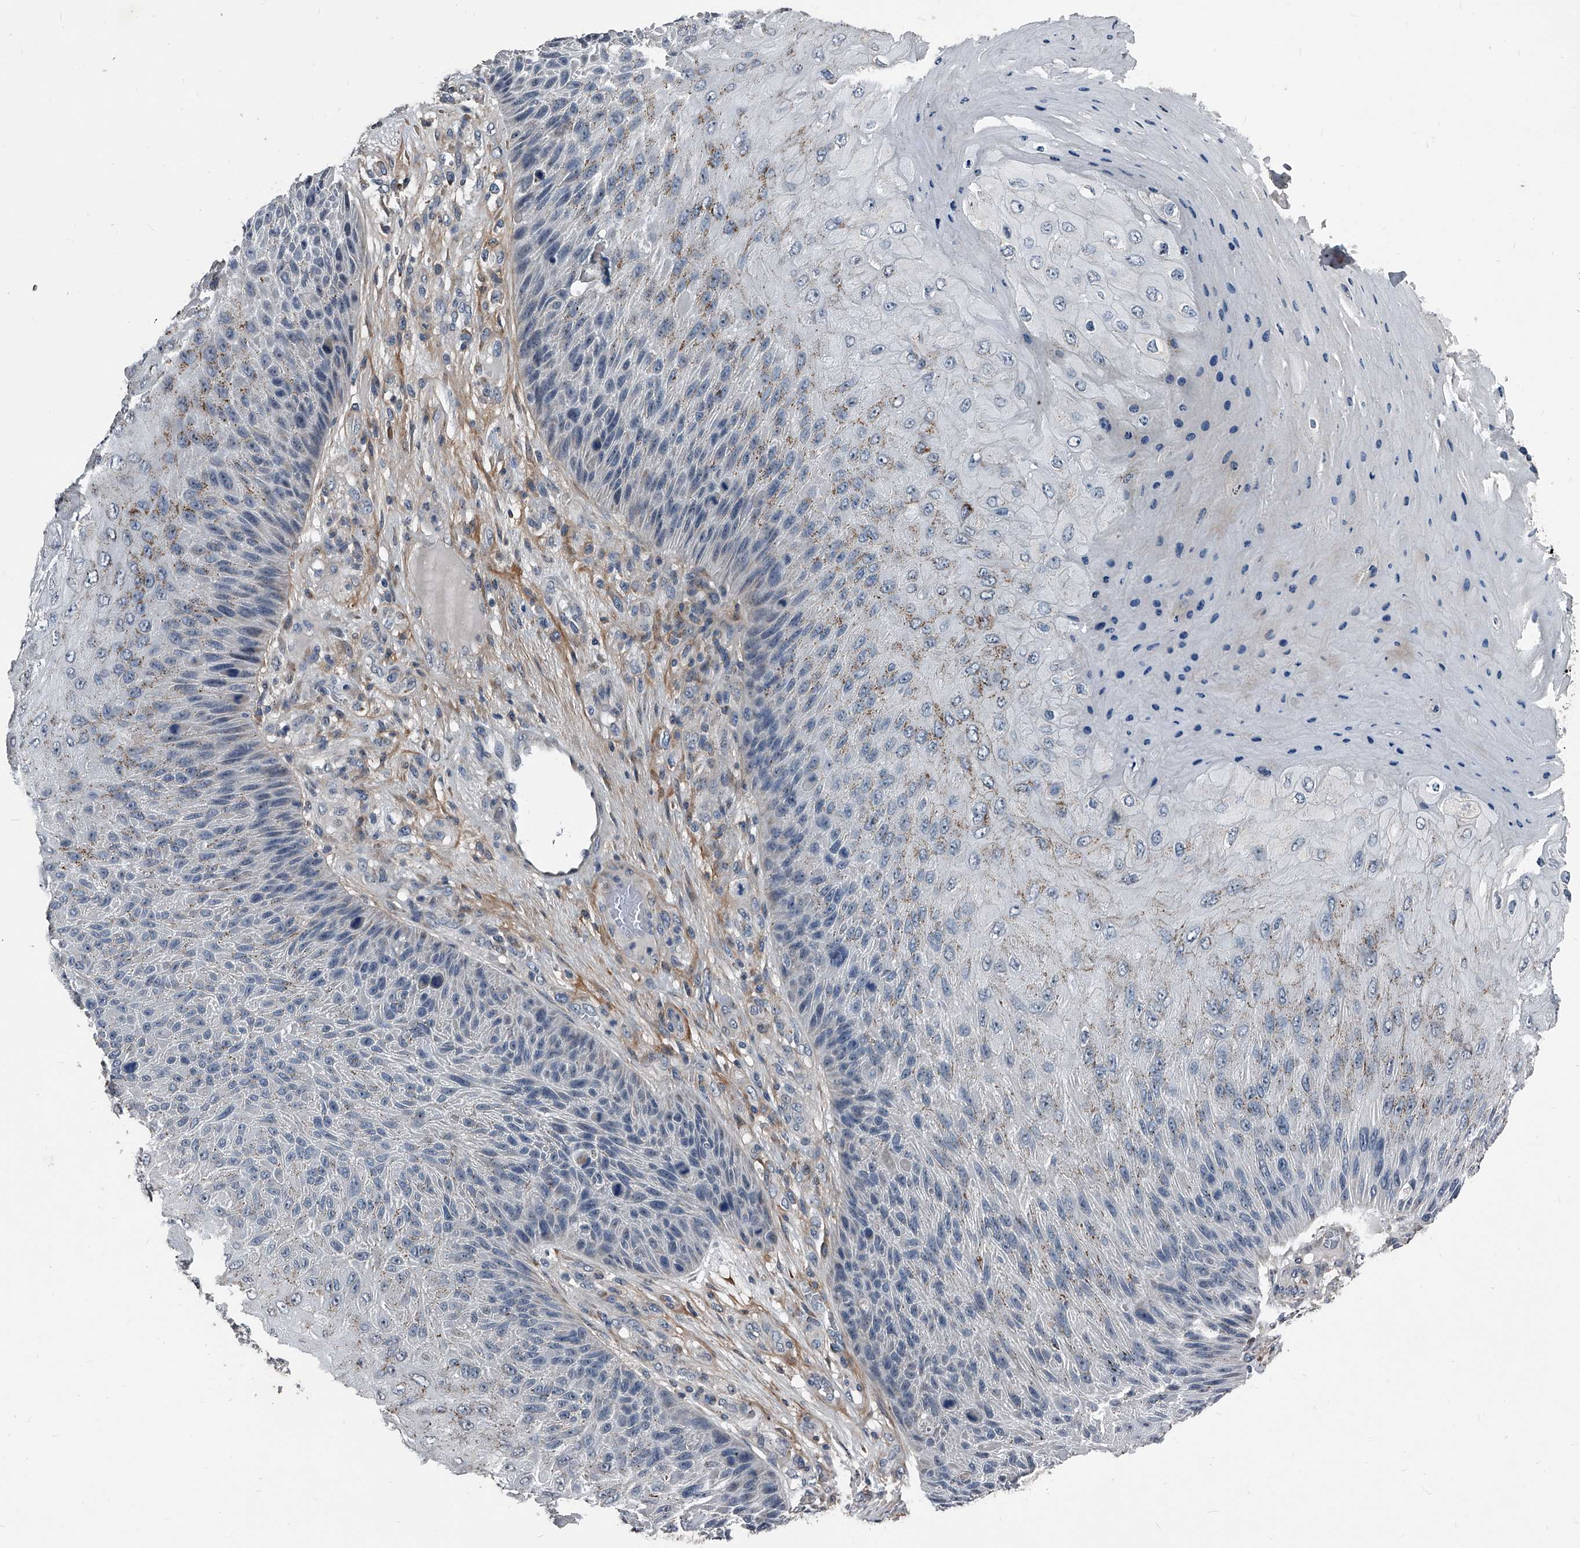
{"staining": {"intensity": "moderate", "quantity": "<25%", "location": "cytoplasmic/membranous"}, "tissue": "skin cancer", "cell_type": "Tumor cells", "image_type": "cancer", "snomed": [{"axis": "morphology", "description": "Squamous cell carcinoma, NOS"}, {"axis": "topography", "description": "Skin"}], "caption": "The image reveals a brown stain indicating the presence of a protein in the cytoplasmic/membranous of tumor cells in skin cancer (squamous cell carcinoma).", "gene": "PHACTR1", "patient": {"sex": "female", "age": 88}}